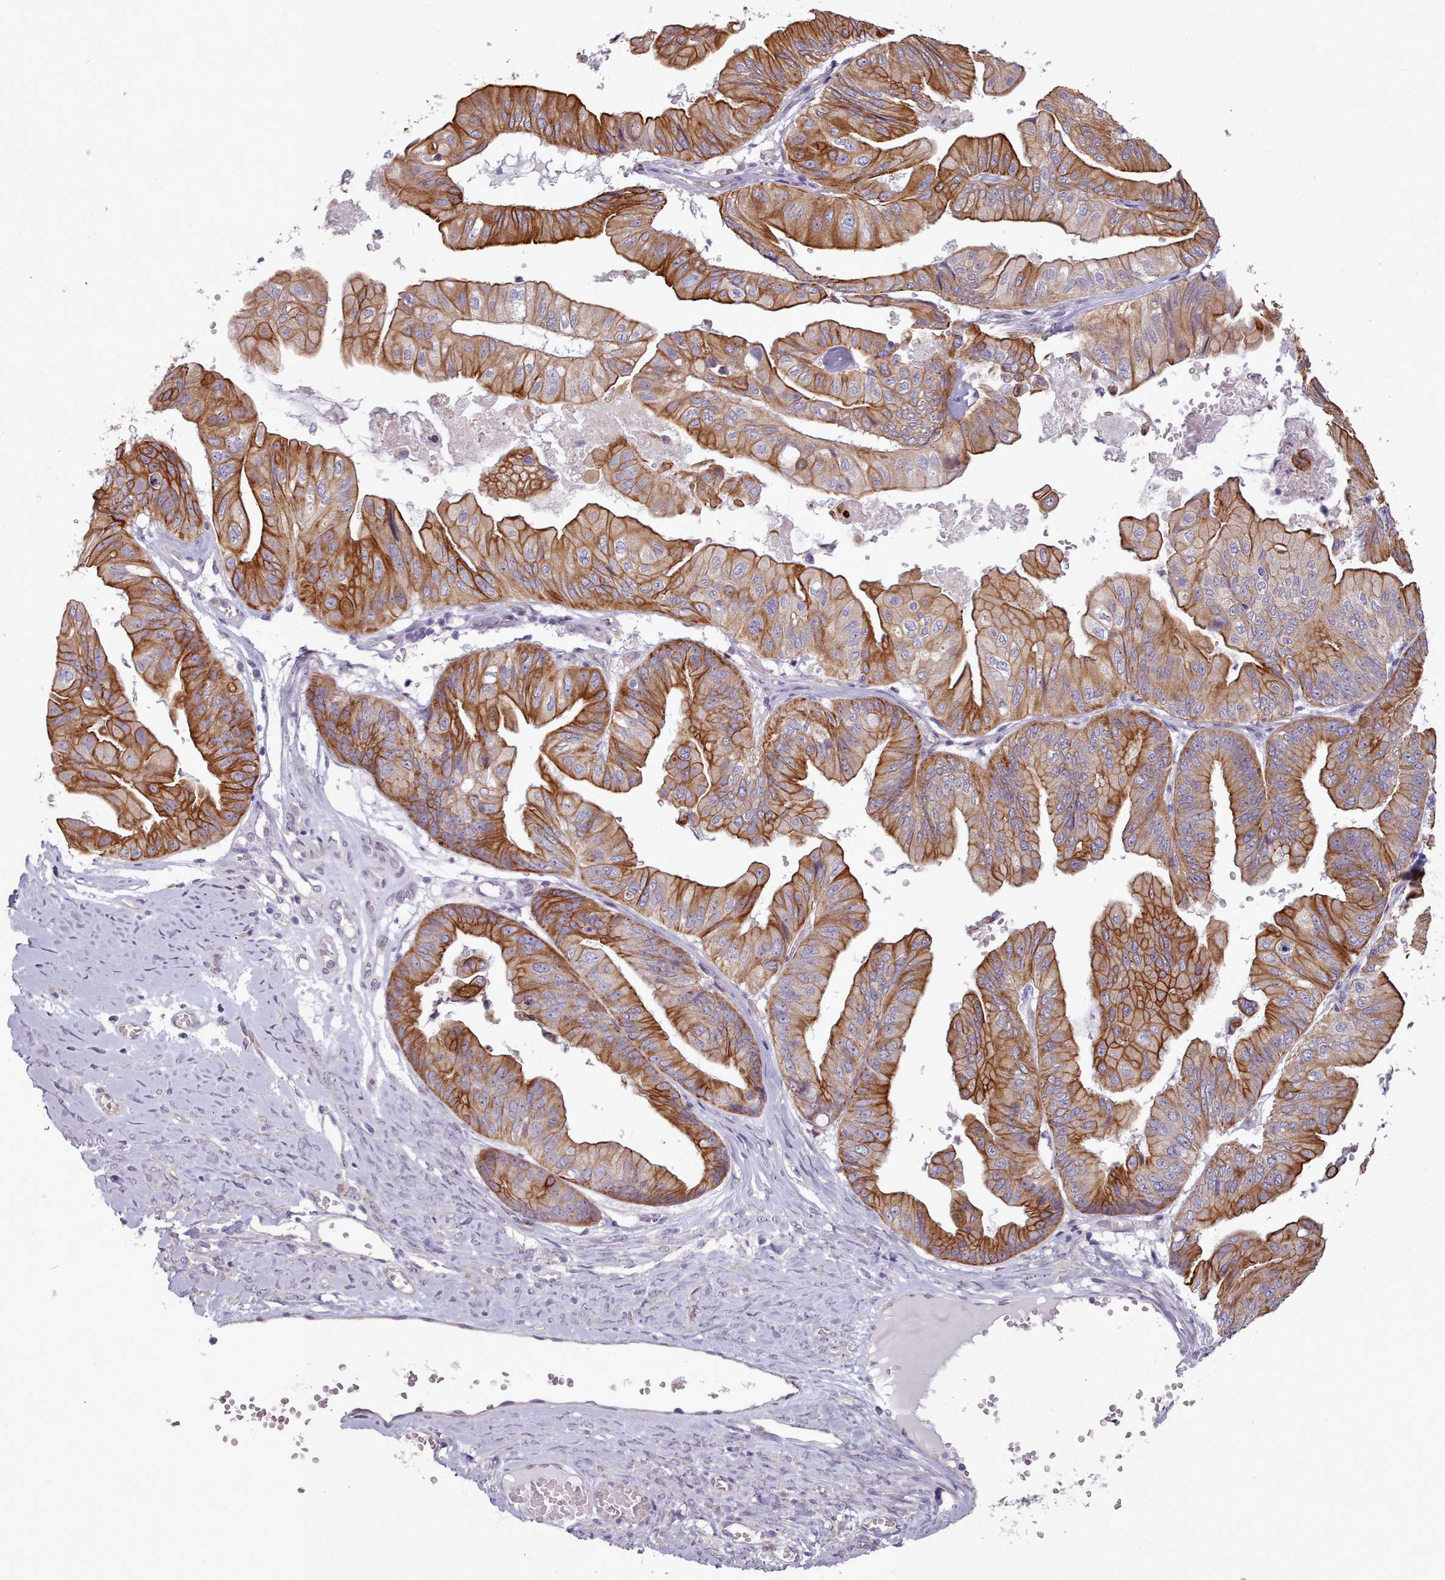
{"staining": {"intensity": "strong", "quantity": "25%-75%", "location": "cytoplasmic/membranous"}, "tissue": "ovarian cancer", "cell_type": "Tumor cells", "image_type": "cancer", "snomed": [{"axis": "morphology", "description": "Cystadenocarcinoma, mucinous, NOS"}, {"axis": "topography", "description": "Ovary"}], "caption": "IHC of ovarian cancer demonstrates high levels of strong cytoplasmic/membranous expression in about 25%-75% of tumor cells.", "gene": "PLD4", "patient": {"sex": "female", "age": 61}}